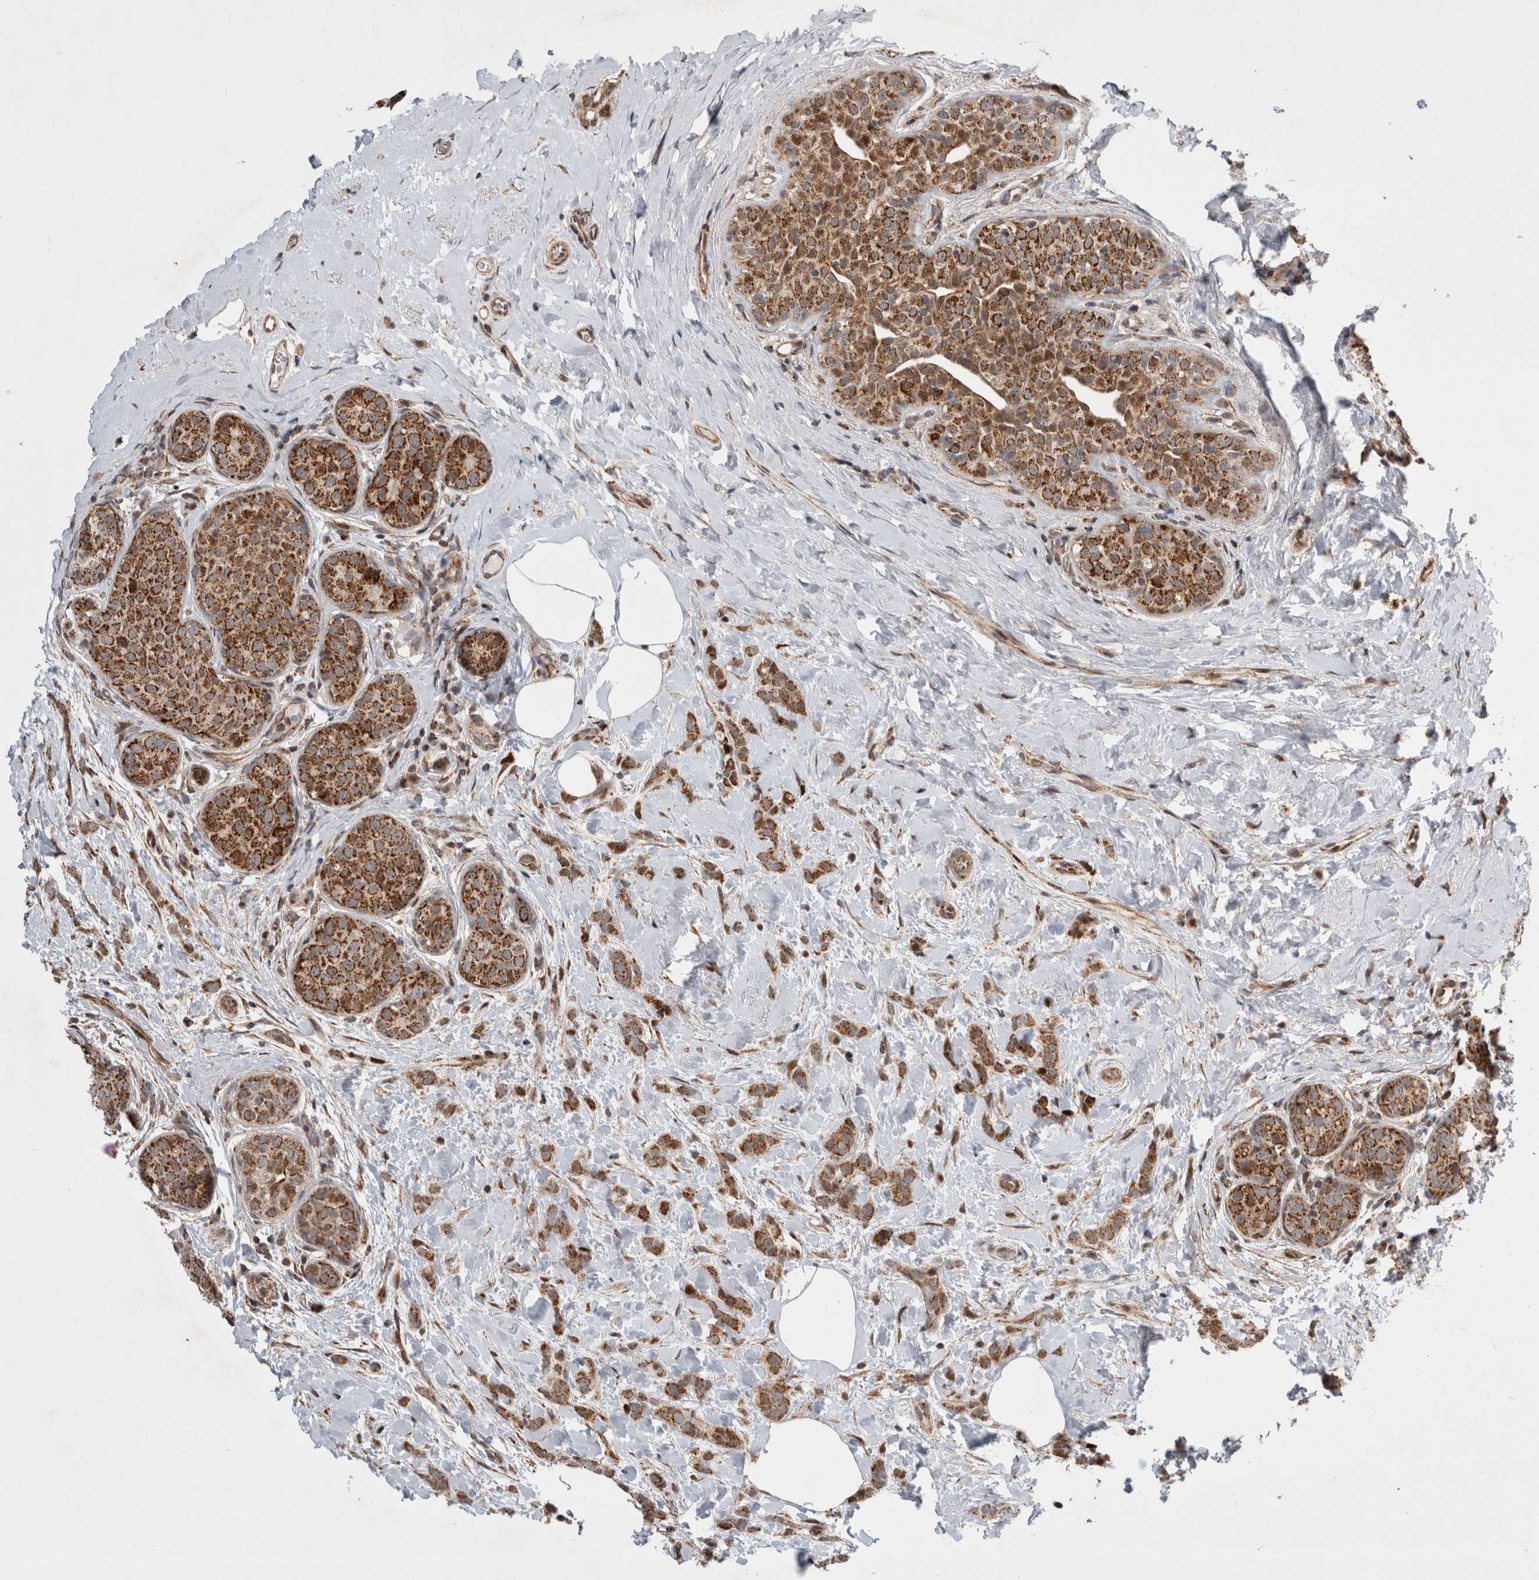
{"staining": {"intensity": "moderate", "quantity": ">75%", "location": "cytoplasmic/membranous"}, "tissue": "breast cancer", "cell_type": "Tumor cells", "image_type": "cancer", "snomed": [{"axis": "morphology", "description": "Lobular carcinoma, in situ"}, {"axis": "morphology", "description": "Lobular carcinoma"}, {"axis": "topography", "description": "Breast"}], "caption": "Immunohistochemistry (IHC) (DAB (3,3'-diaminobenzidine)) staining of lobular carcinoma in situ (breast) reveals moderate cytoplasmic/membranous protein staining in about >75% of tumor cells.", "gene": "MRPL37", "patient": {"sex": "female", "age": 41}}